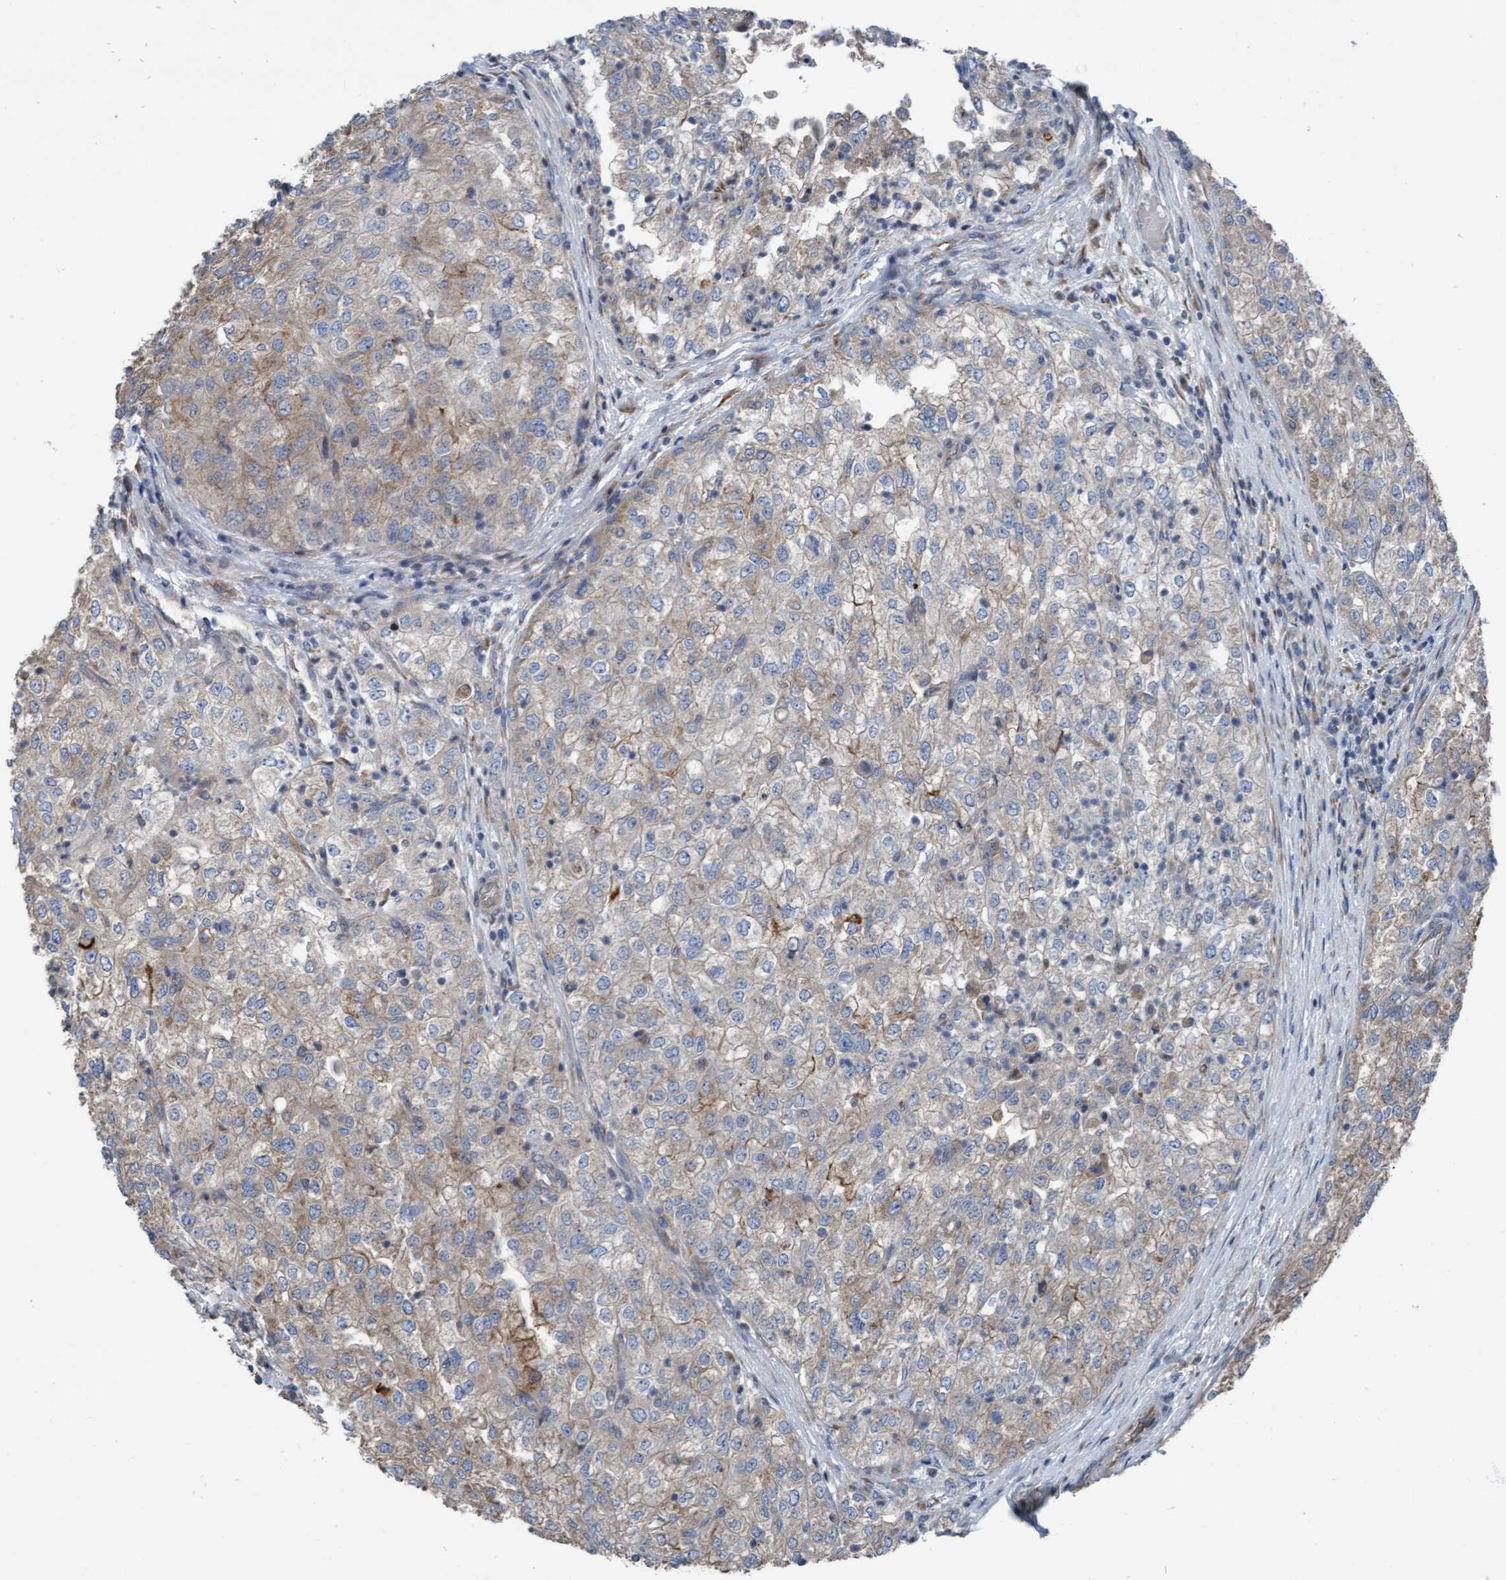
{"staining": {"intensity": "weak", "quantity": "<25%", "location": "cytoplasmic/membranous"}, "tissue": "renal cancer", "cell_type": "Tumor cells", "image_type": "cancer", "snomed": [{"axis": "morphology", "description": "Adenocarcinoma, NOS"}, {"axis": "topography", "description": "Kidney"}], "caption": "Immunohistochemistry image of renal cancer (adenocarcinoma) stained for a protein (brown), which reveals no expression in tumor cells.", "gene": "KLHL26", "patient": {"sex": "female", "age": 54}}